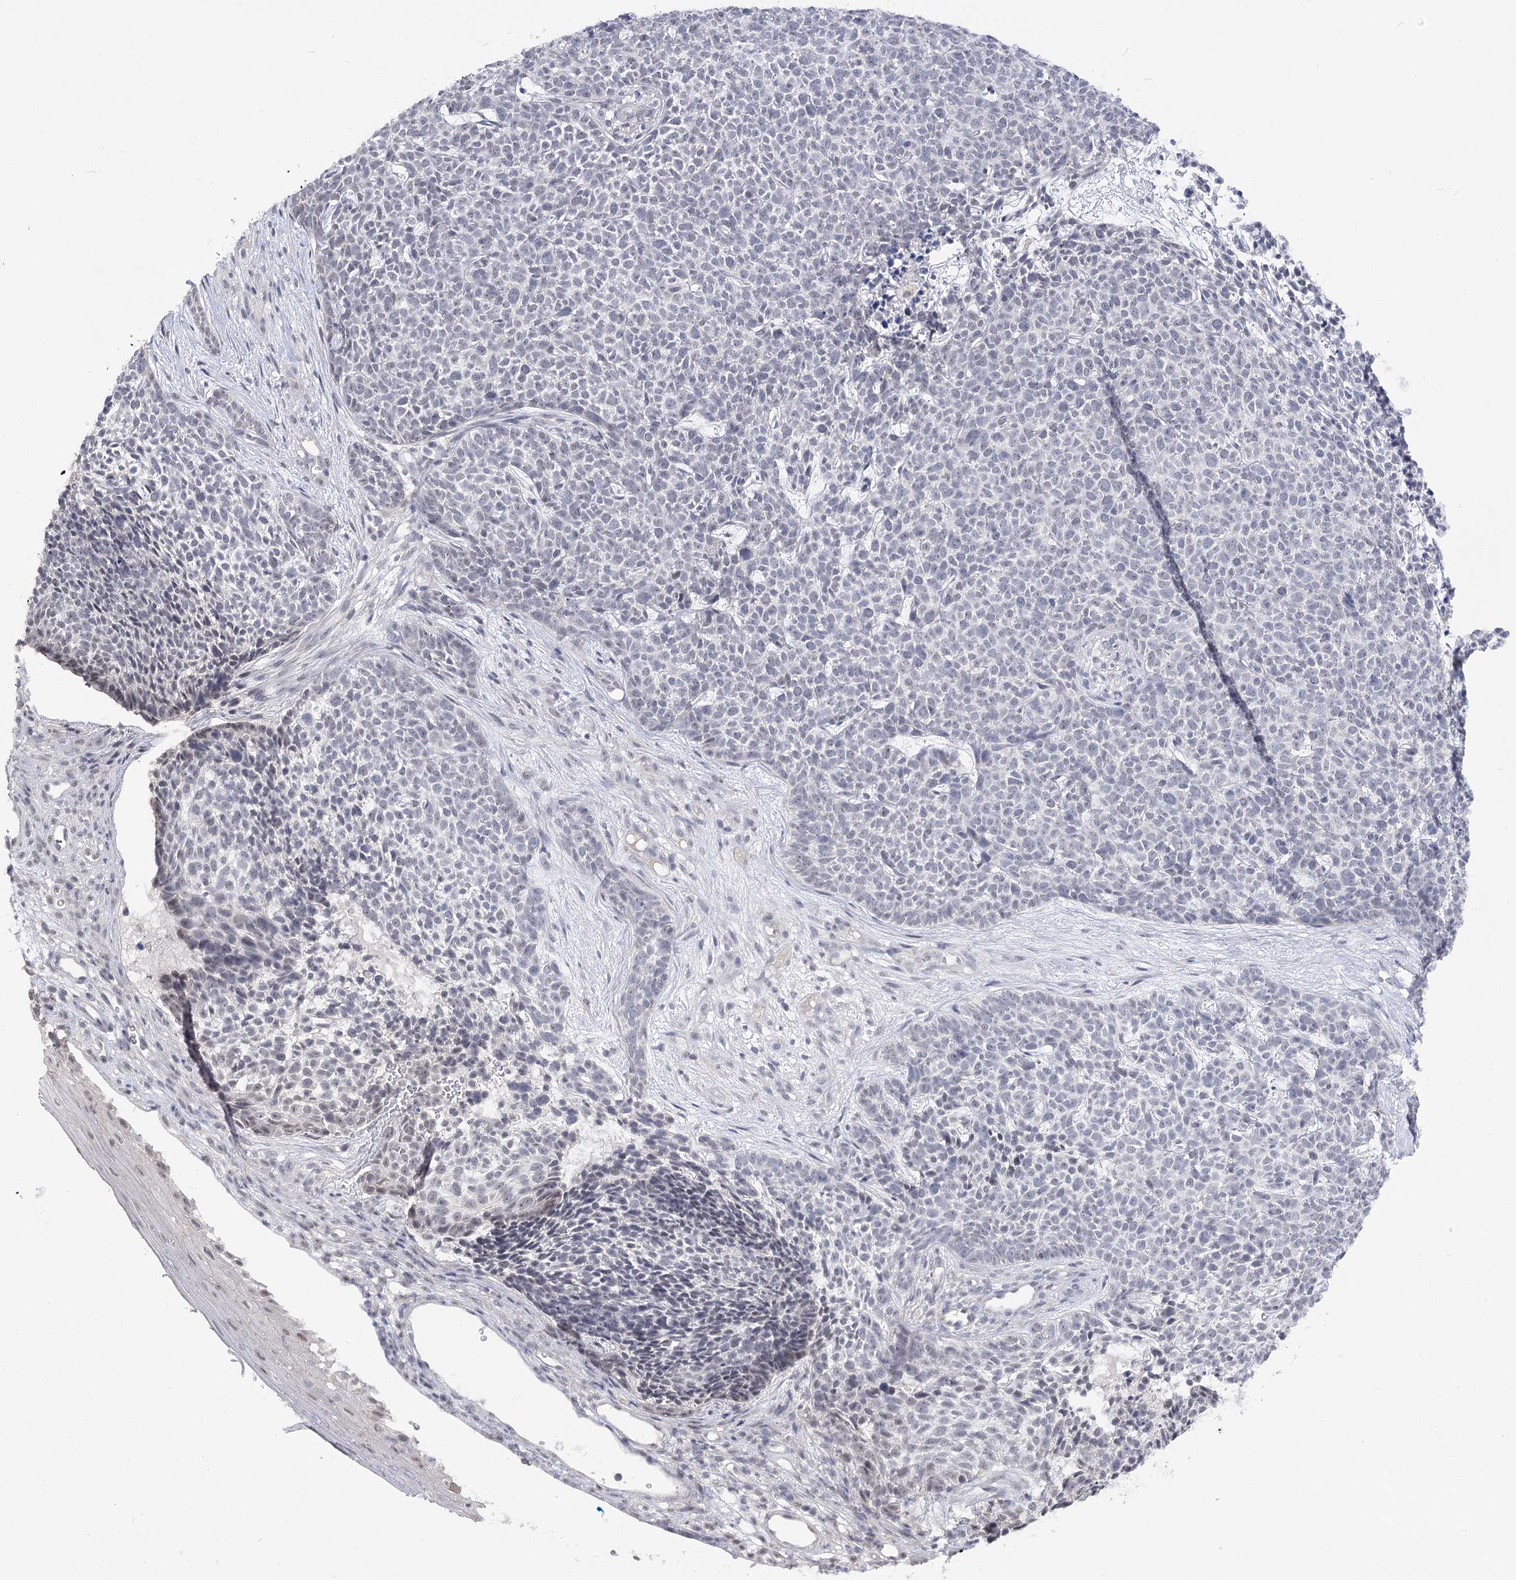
{"staining": {"intensity": "negative", "quantity": "none", "location": "none"}, "tissue": "skin cancer", "cell_type": "Tumor cells", "image_type": "cancer", "snomed": [{"axis": "morphology", "description": "Basal cell carcinoma"}, {"axis": "topography", "description": "Skin"}], "caption": "High magnification brightfield microscopy of skin cancer (basal cell carcinoma) stained with DAB (3,3'-diaminobenzidine) (brown) and counterstained with hematoxylin (blue): tumor cells show no significant expression.", "gene": "ATP10B", "patient": {"sex": "female", "age": 84}}